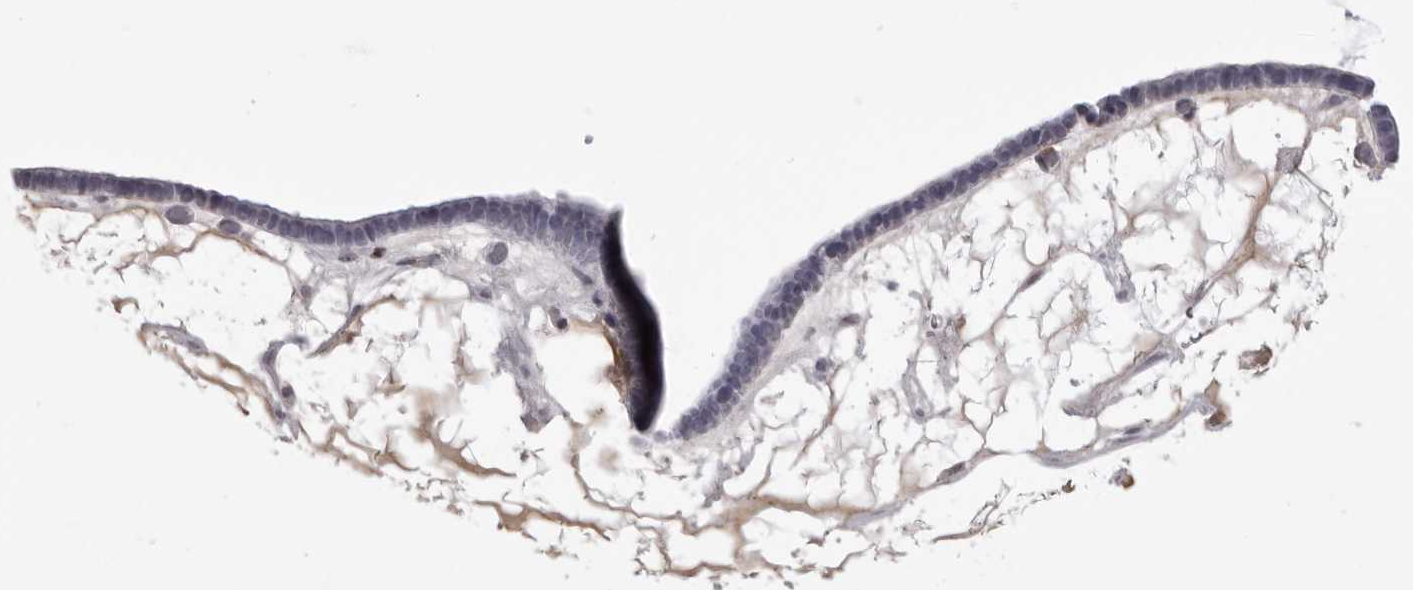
{"staining": {"intensity": "negative", "quantity": "none", "location": "none"}, "tissue": "ovarian cancer", "cell_type": "Tumor cells", "image_type": "cancer", "snomed": [{"axis": "morphology", "description": "Cystadenocarcinoma, serous, NOS"}, {"axis": "topography", "description": "Ovary"}], "caption": "Human serous cystadenocarcinoma (ovarian) stained for a protein using immunohistochemistry exhibits no staining in tumor cells.", "gene": "IL31", "patient": {"sex": "female", "age": 56}}